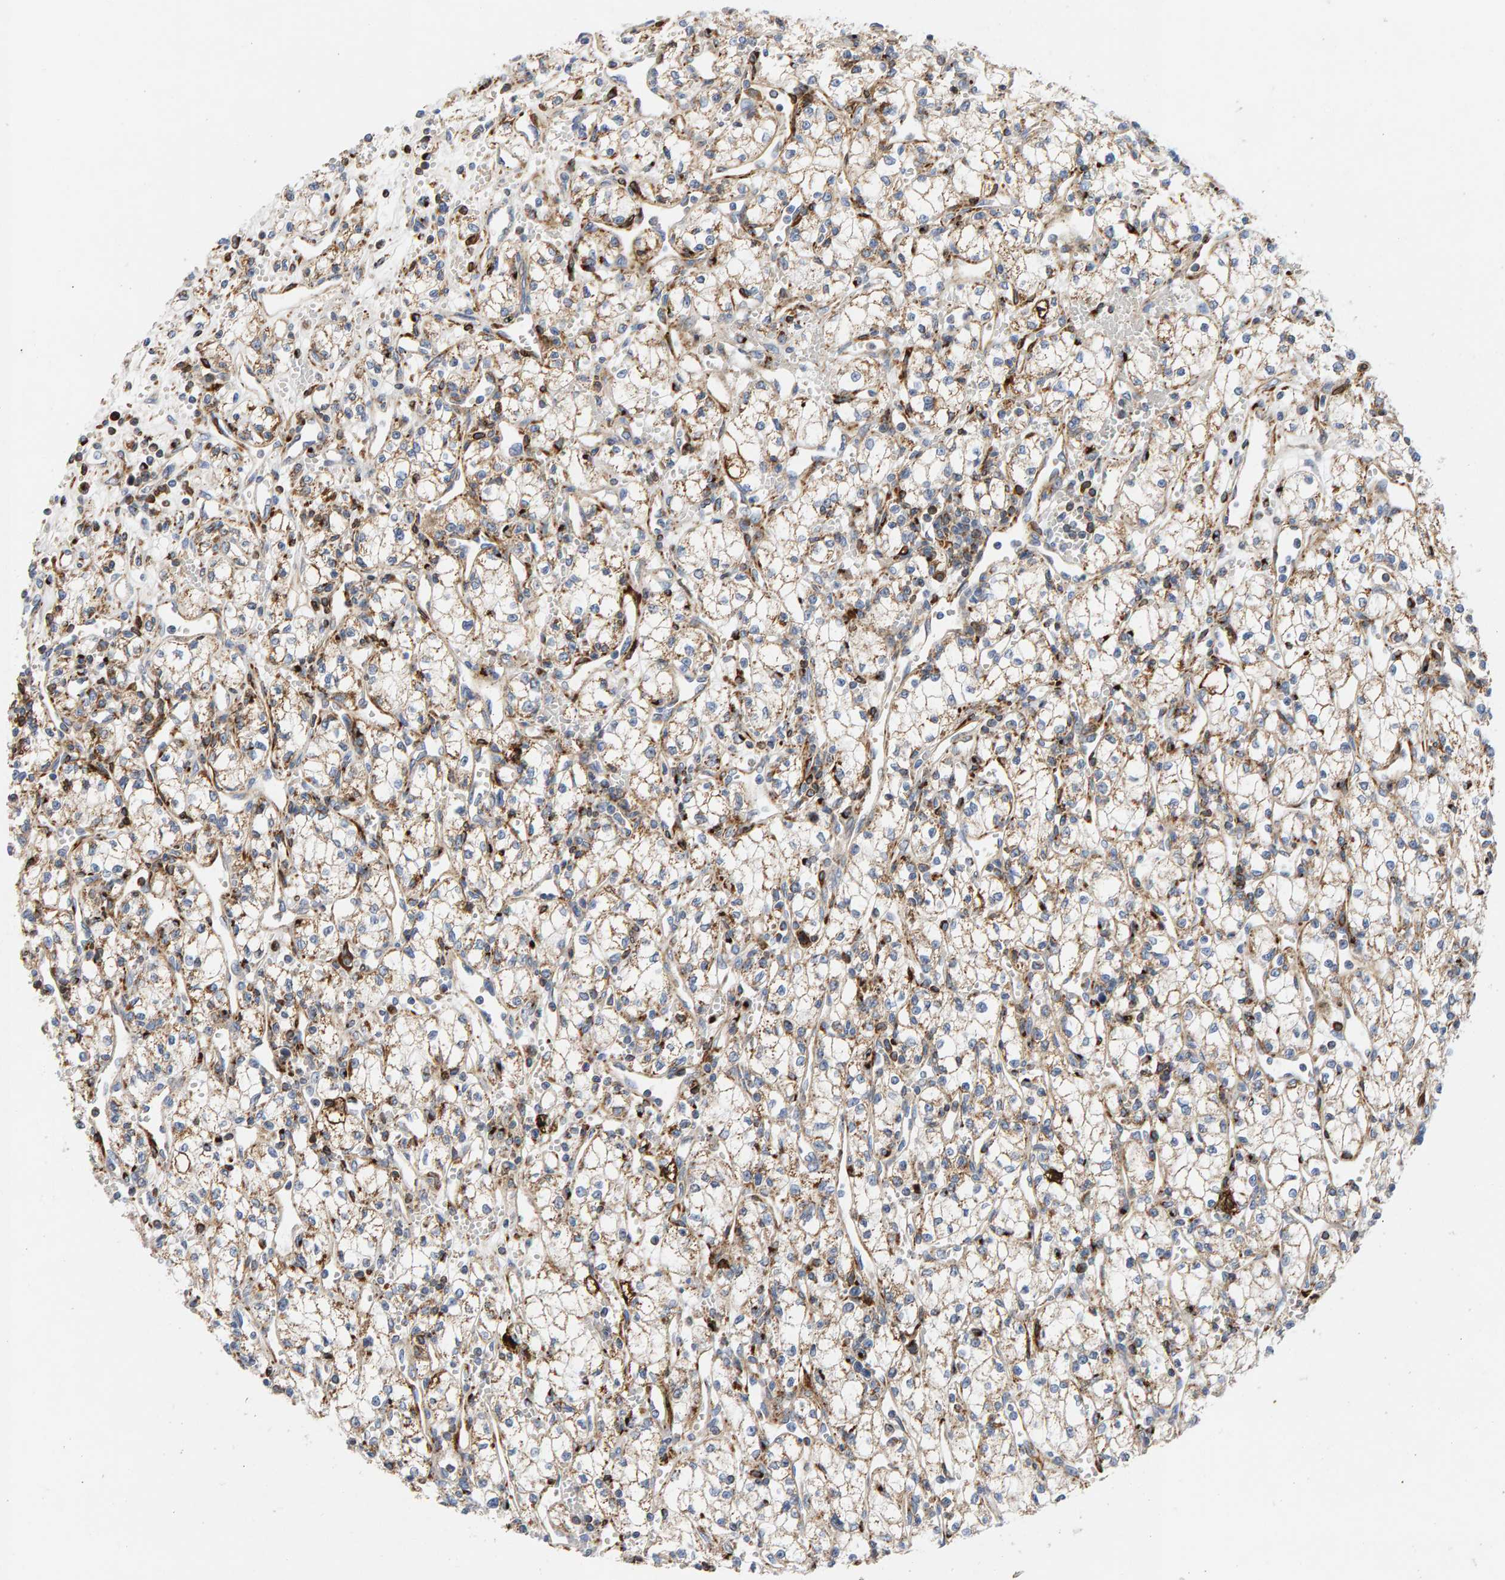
{"staining": {"intensity": "moderate", "quantity": ">75%", "location": "cytoplasmic/membranous"}, "tissue": "renal cancer", "cell_type": "Tumor cells", "image_type": "cancer", "snomed": [{"axis": "morphology", "description": "Adenocarcinoma, NOS"}, {"axis": "topography", "description": "Kidney"}], "caption": "Immunohistochemical staining of human renal adenocarcinoma demonstrates moderate cytoplasmic/membranous protein positivity in about >75% of tumor cells. The staining was performed using DAB to visualize the protein expression in brown, while the nuclei were stained in blue with hematoxylin (Magnification: 20x).", "gene": "GGTA1", "patient": {"sex": "male", "age": 59}}